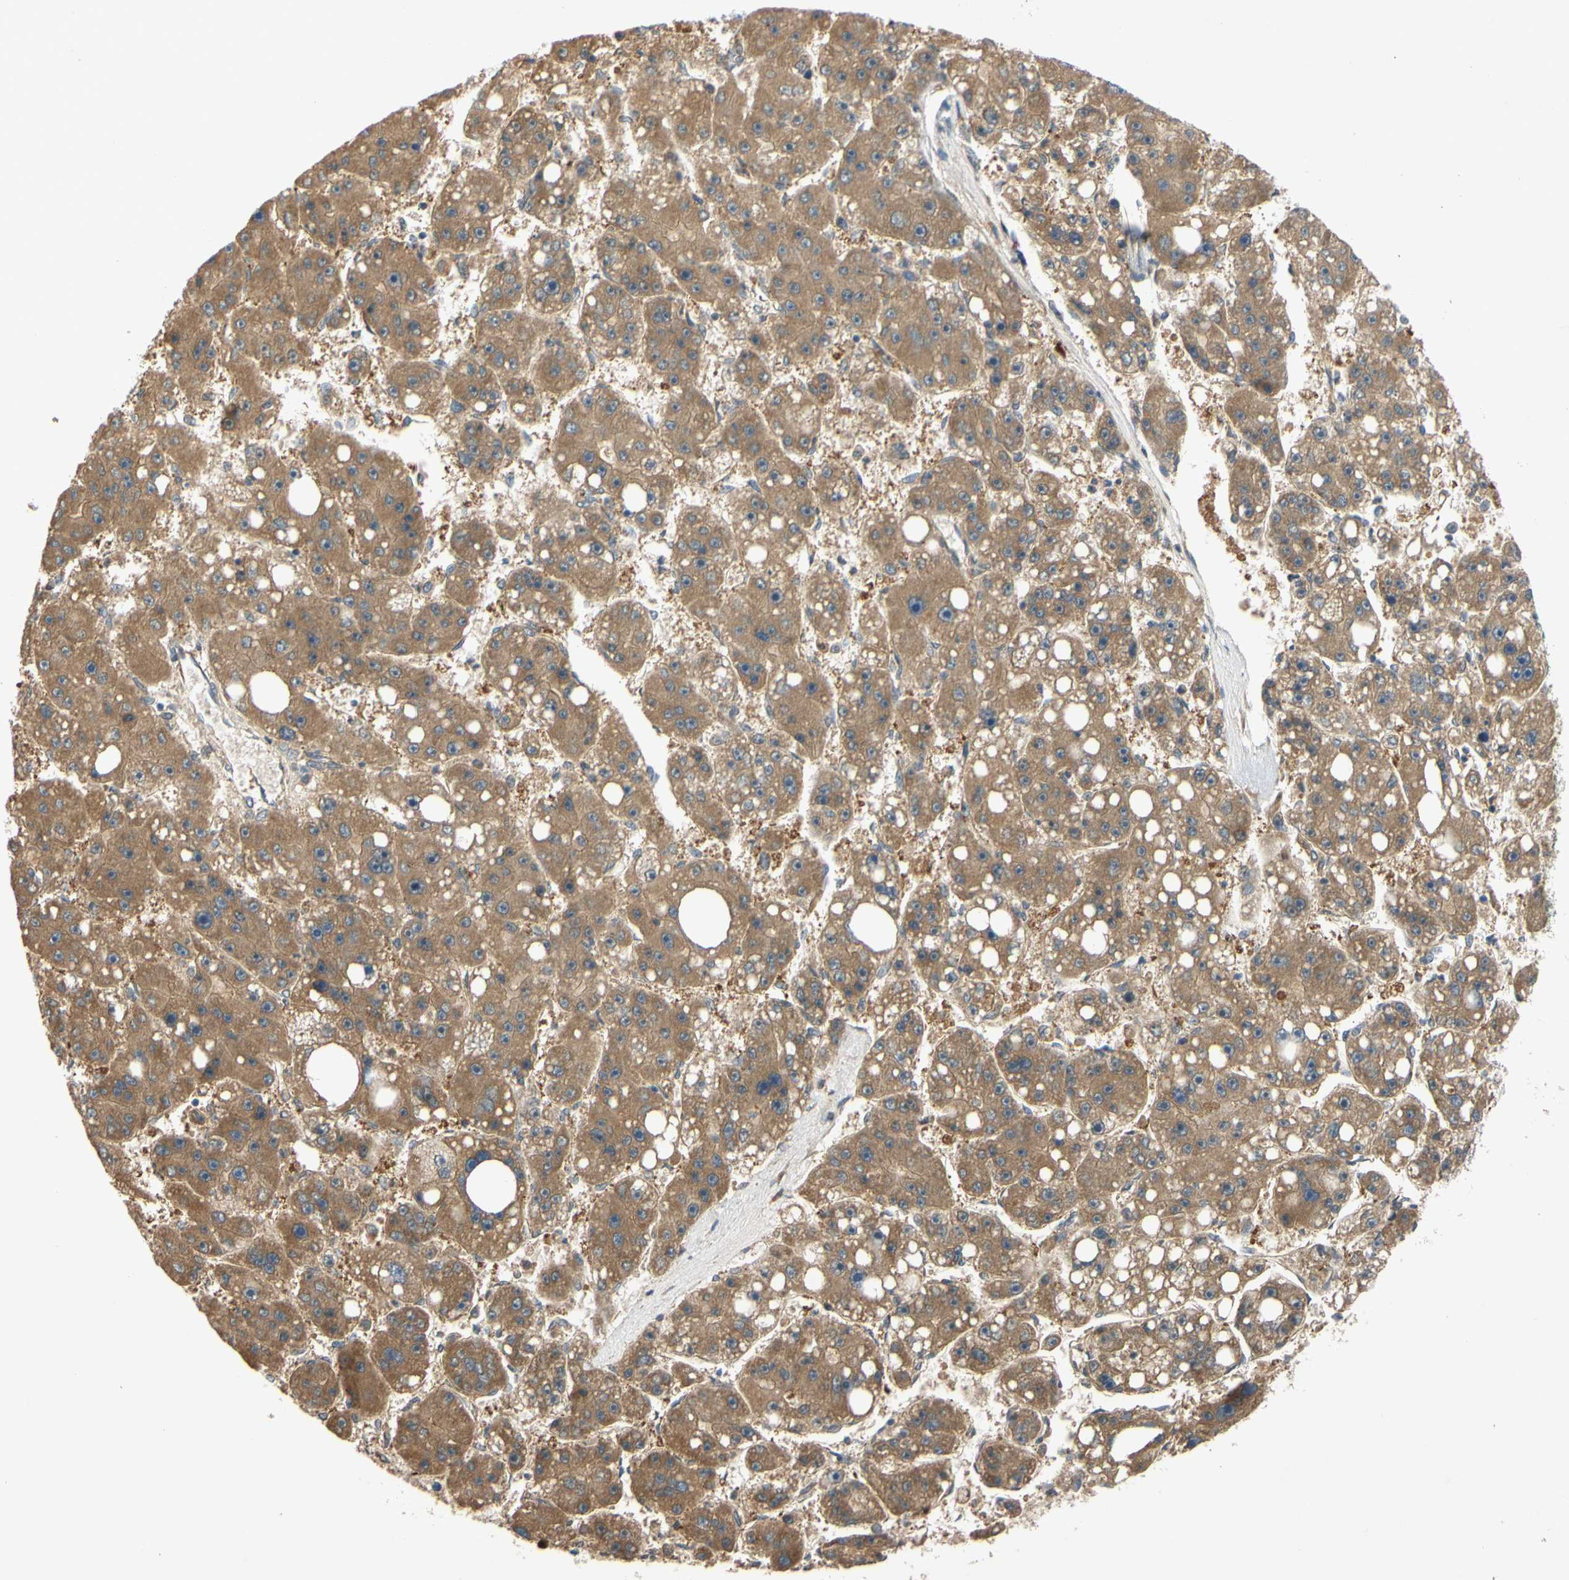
{"staining": {"intensity": "moderate", "quantity": ">75%", "location": "cytoplasmic/membranous"}, "tissue": "liver cancer", "cell_type": "Tumor cells", "image_type": "cancer", "snomed": [{"axis": "morphology", "description": "Carcinoma, Hepatocellular, NOS"}, {"axis": "topography", "description": "Liver"}], "caption": "Protein expression analysis of hepatocellular carcinoma (liver) exhibits moderate cytoplasmic/membranous staining in about >75% of tumor cells. (Brightfield microscopy of DAB IHC at high magnification).", "gene": "MBTPS2", "patient": {"sex": "female", "age": 61}}